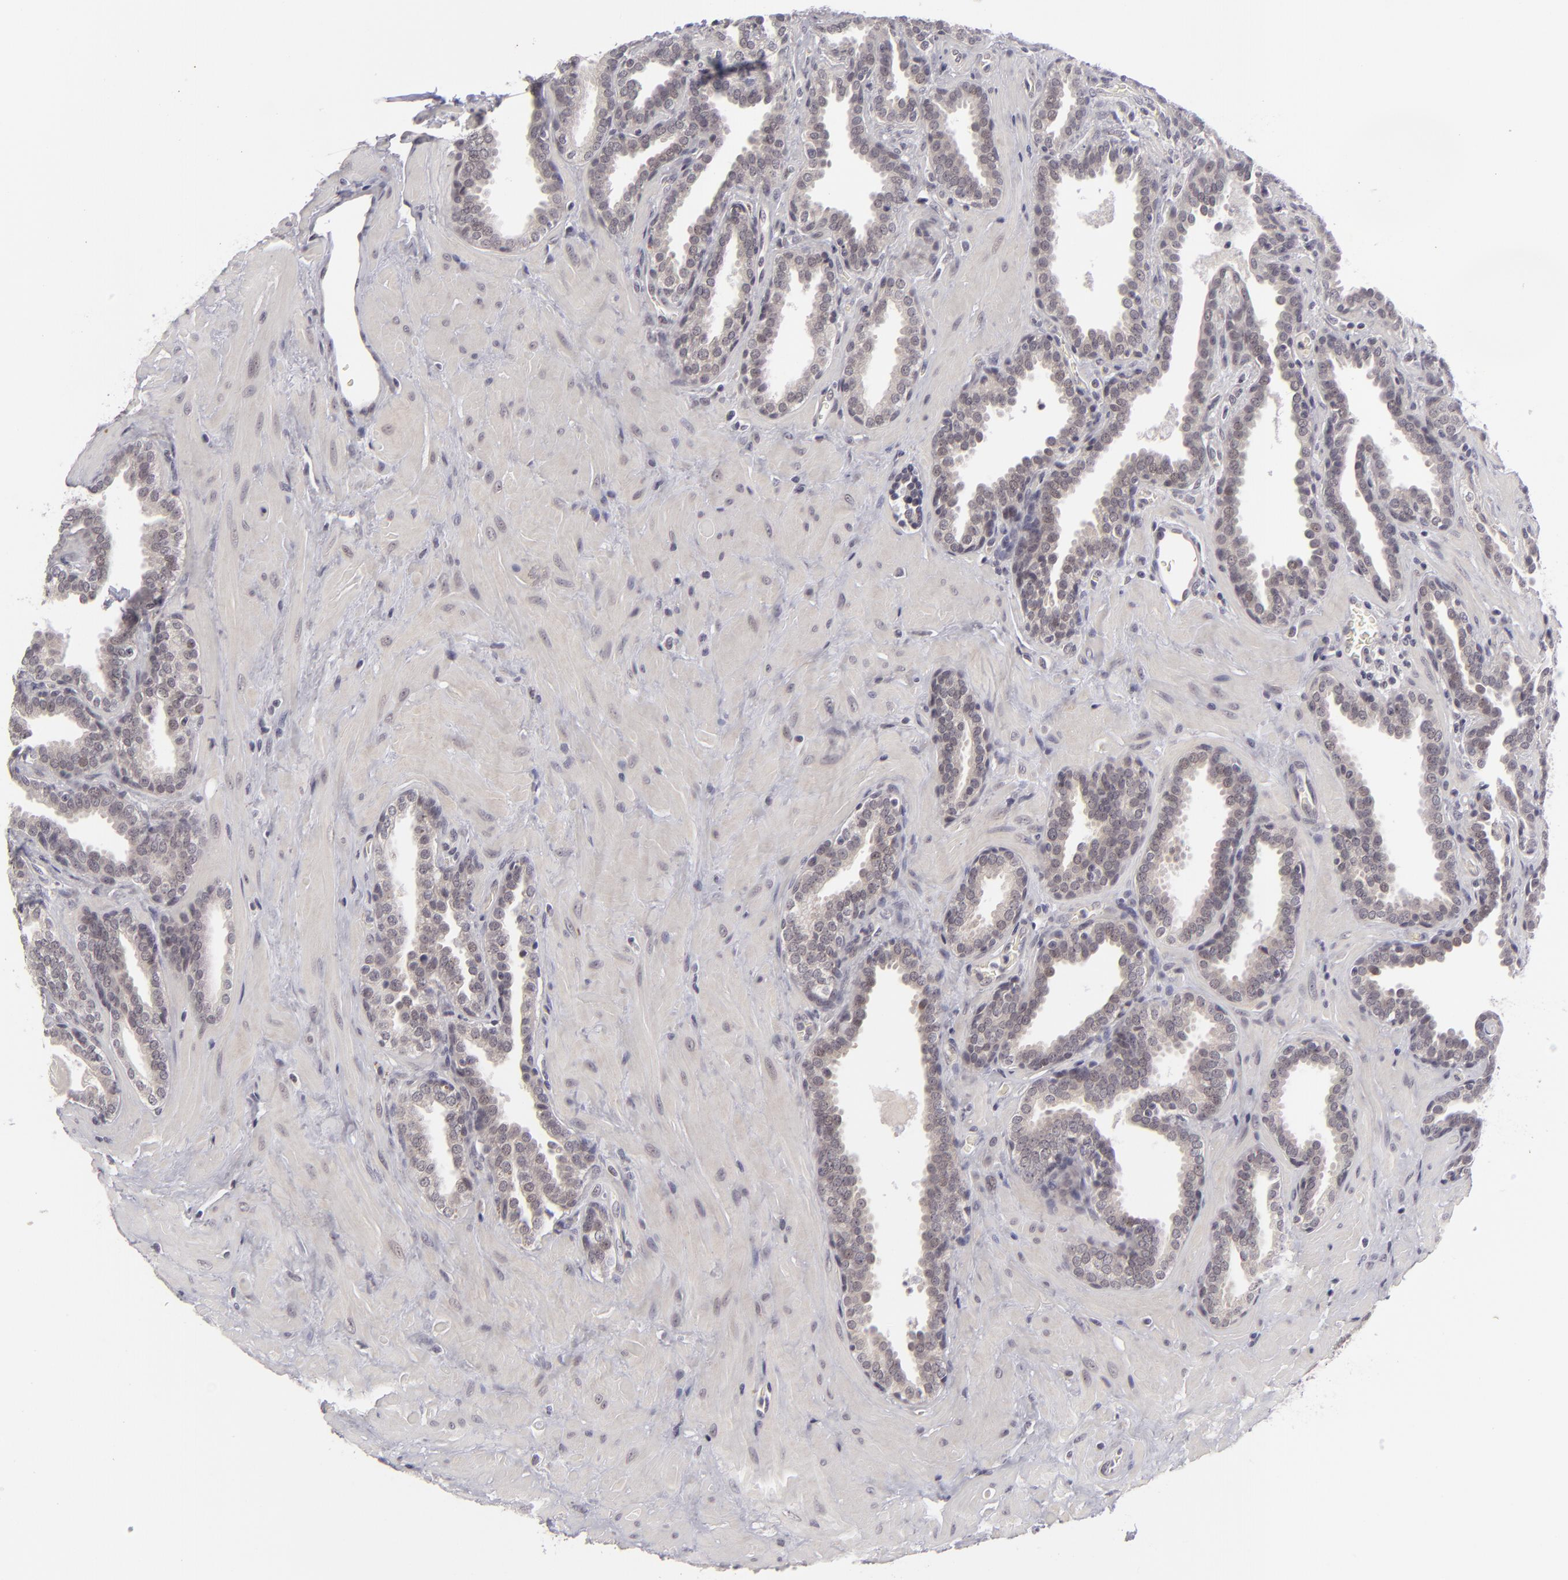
{"staining": {"intensity": "negative", "quantity": "none", "location": "none"}, "tissue": "prostate", "cell_type": "Glandular cells", "image_type": "normal", "snomed": [{"axis": "morphology", "description": "Normal tissue, NOS"}, {"axis": "topography", "description": "Prostate"}], "caption": "The micrograph demonstrates no significant expression in glandular cells of prostate.", "gene": "DLG3", "patient": {"sex": "male", "age": 51}}